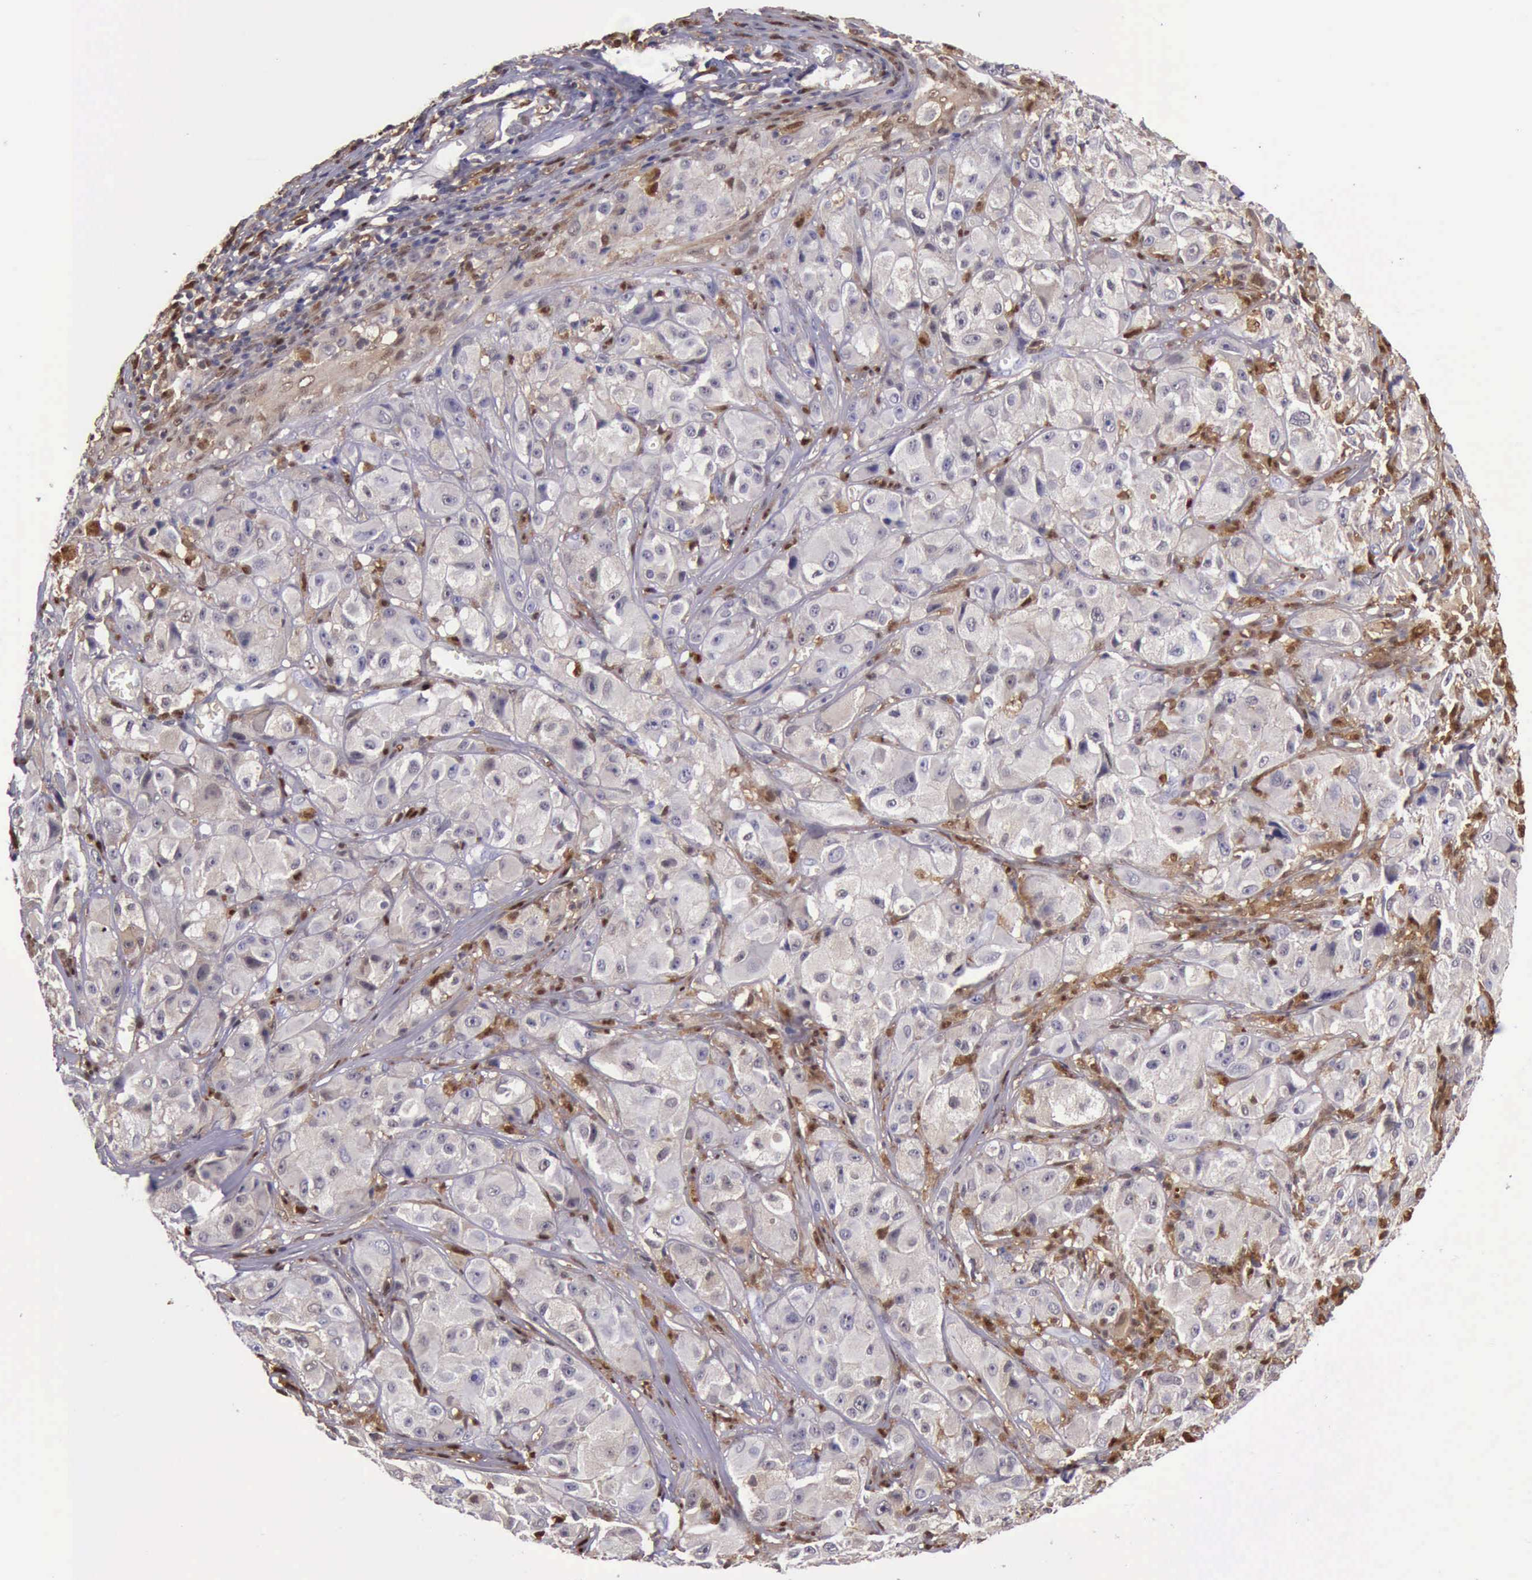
{"staining": {"intensity": "weak", "quantity": "<25%", "location": "cytoplasmic/membranous,nuclear"}, "tissue": "melanoma", "cell_type": "Tumor cells", "image_type": "cancer", "snomed": [{"axis": "morphology", "description": "Malignant melanoma, NOS"}, {"axis": "topography", "description": "Skin"}], "caption": "Tumor cells are negative for brown protein staining in melanoma.", "gene": "TYMP", "patient": {"sex": "male", "age": 56}}